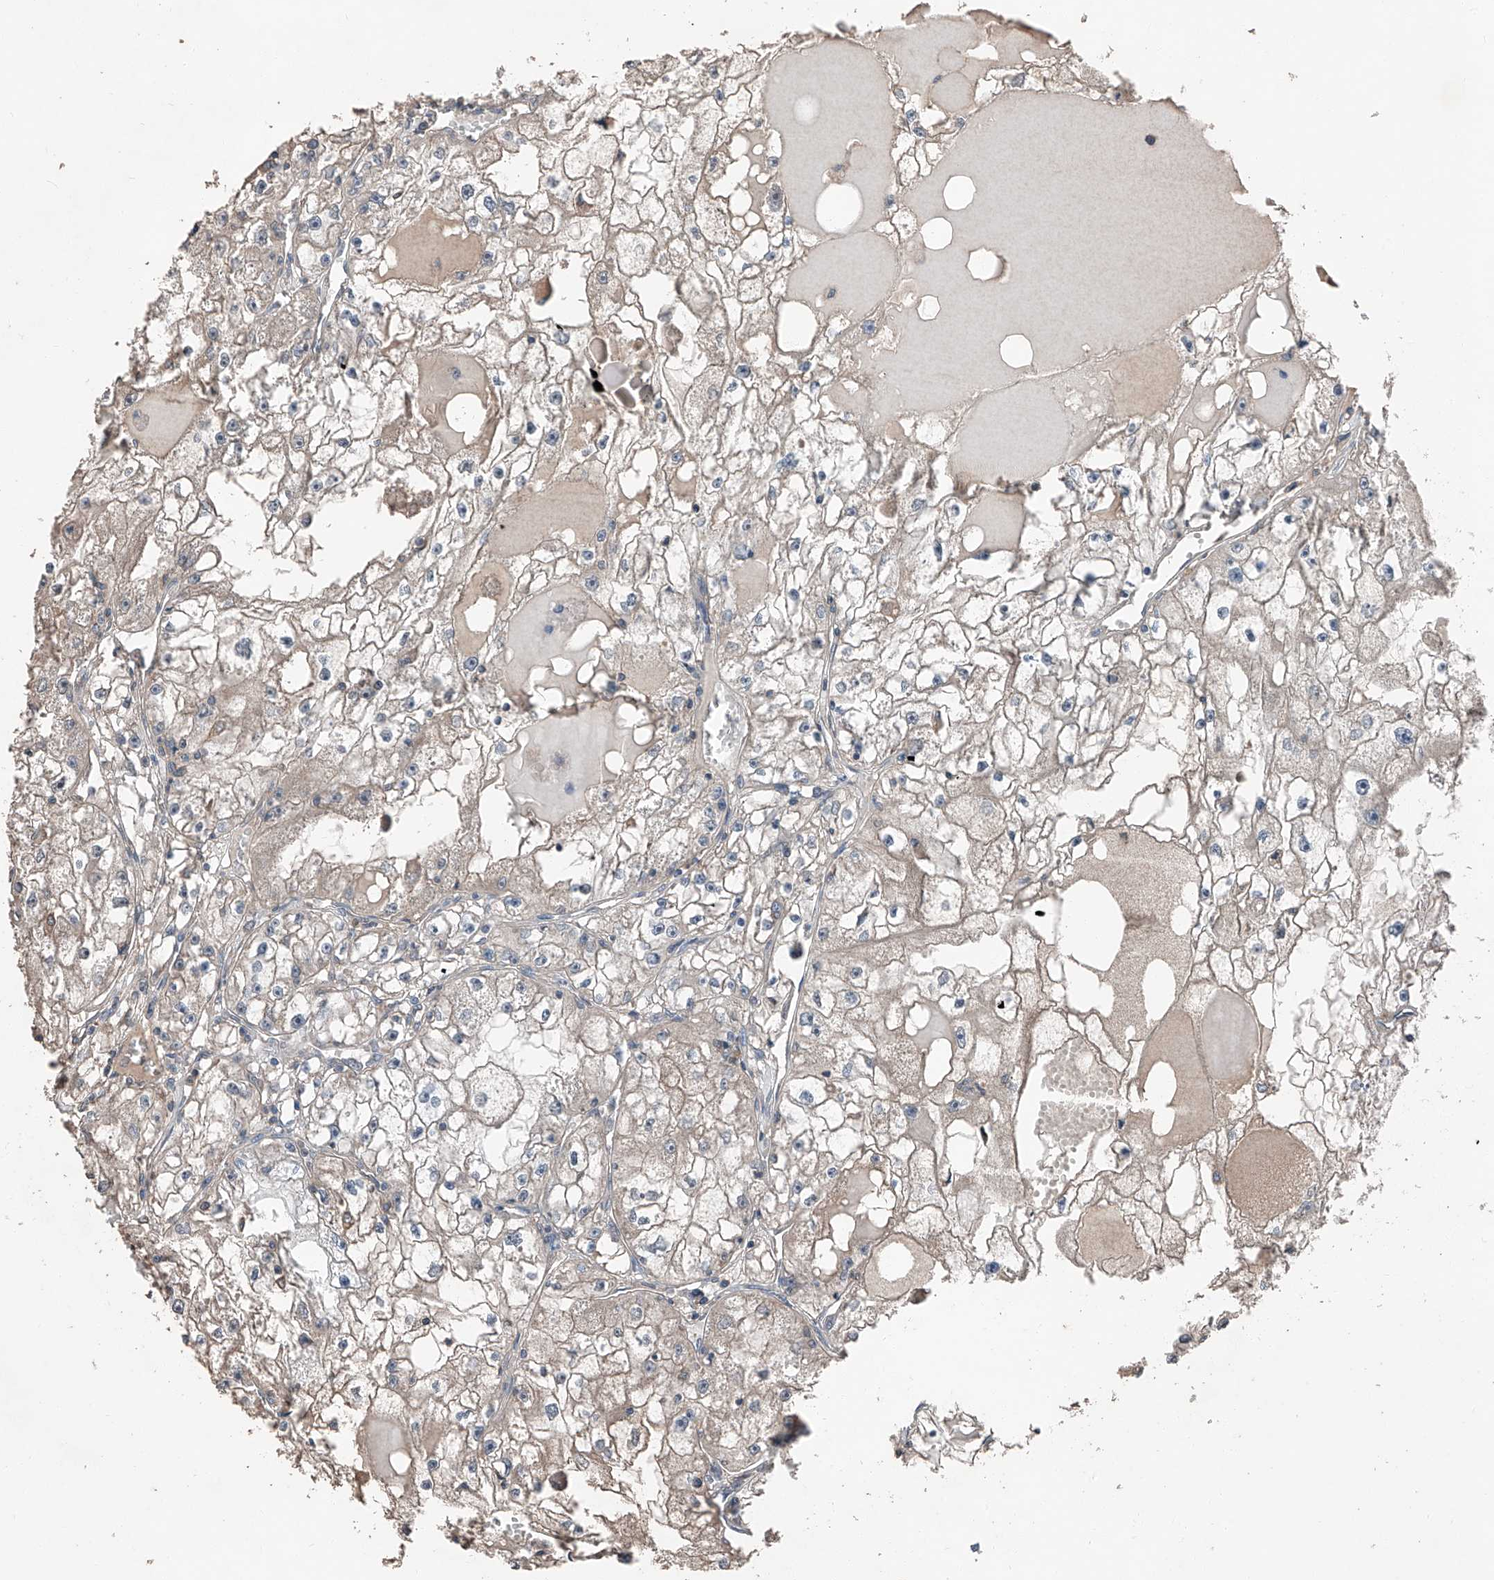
{"staining": {"intensity": "negative", "quantity": "none", "location": "none"}, "tissue": "renal cancer", "cell_type": "Tumor cells", "image_type": "cancer", "snomed": [{"axis": "morphology", "description": "Adenocarcinoma, NOS"}, {"axis": "topography", "description": "Kidney"}], "caption": "The immunohistochemistry (IHC) micrograph has no significant positivity in tumor cells of renal adenocarcinoma tissue.", "gene": "MAMLD1", "patient": {"sex": "male", "age": 56}}